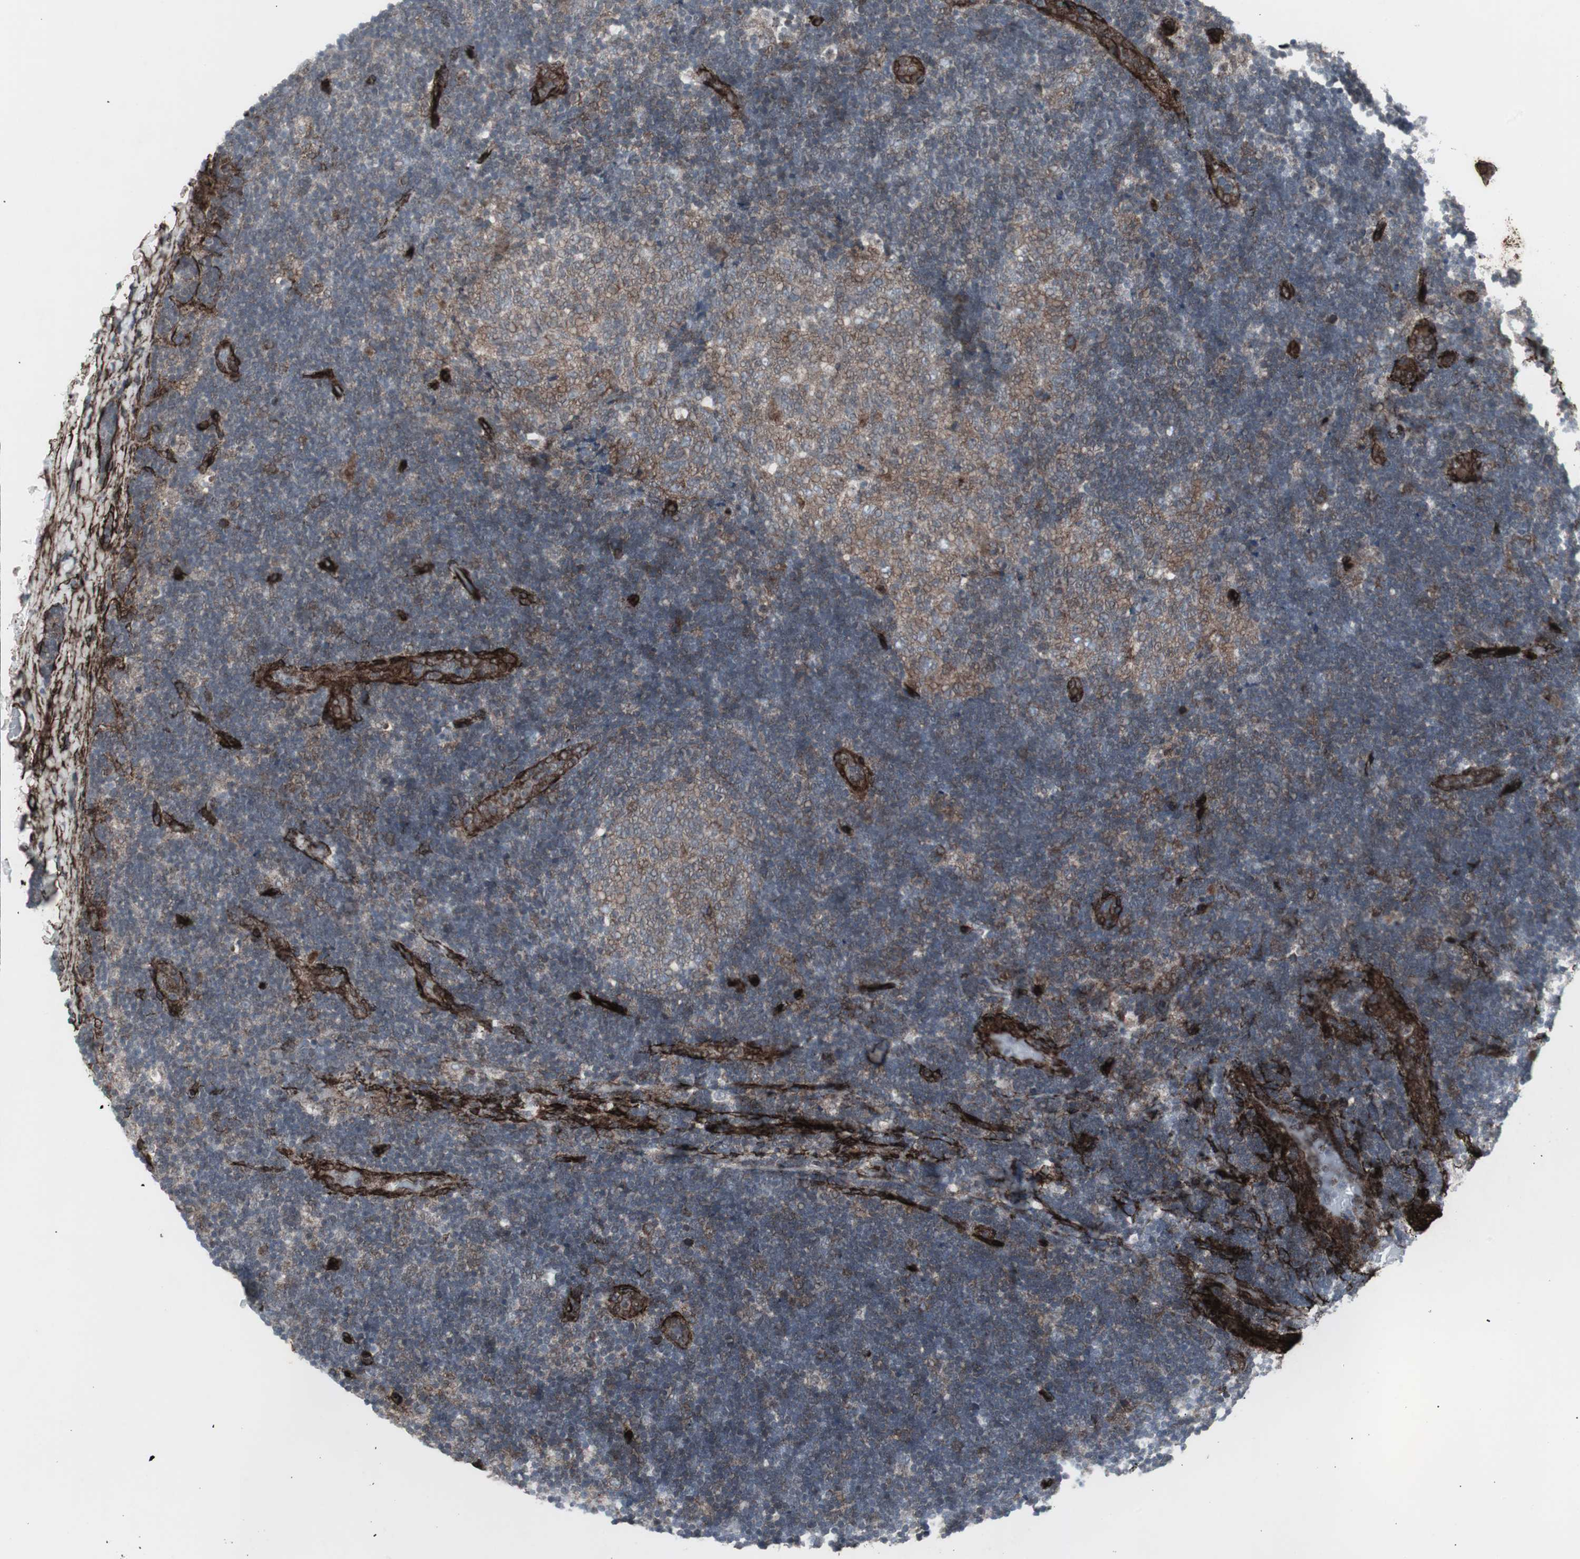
{"staining": {"intensity": "weak", "quantity": "25%-75%", "location": "cytoplasmic/membranous"}, "tissue": "lymph node", "cell_type": "Germinal center cells", "image_type": "normal", "snomed": [{"axis": "morphology", "description": "Normal tissue, NOS"}, {"axis": "topography", "description": "Lymph node"}], "caption": "Weak cytoplasmic/membranous protein staining is seen in about 25%-75% of germinal center cells in lymph node. Immunohistochemistry stains the protein in brown and the nuclei are stained blue.", "gene": "PDGFA", "patient": {"sex": "female", "age": 14}}